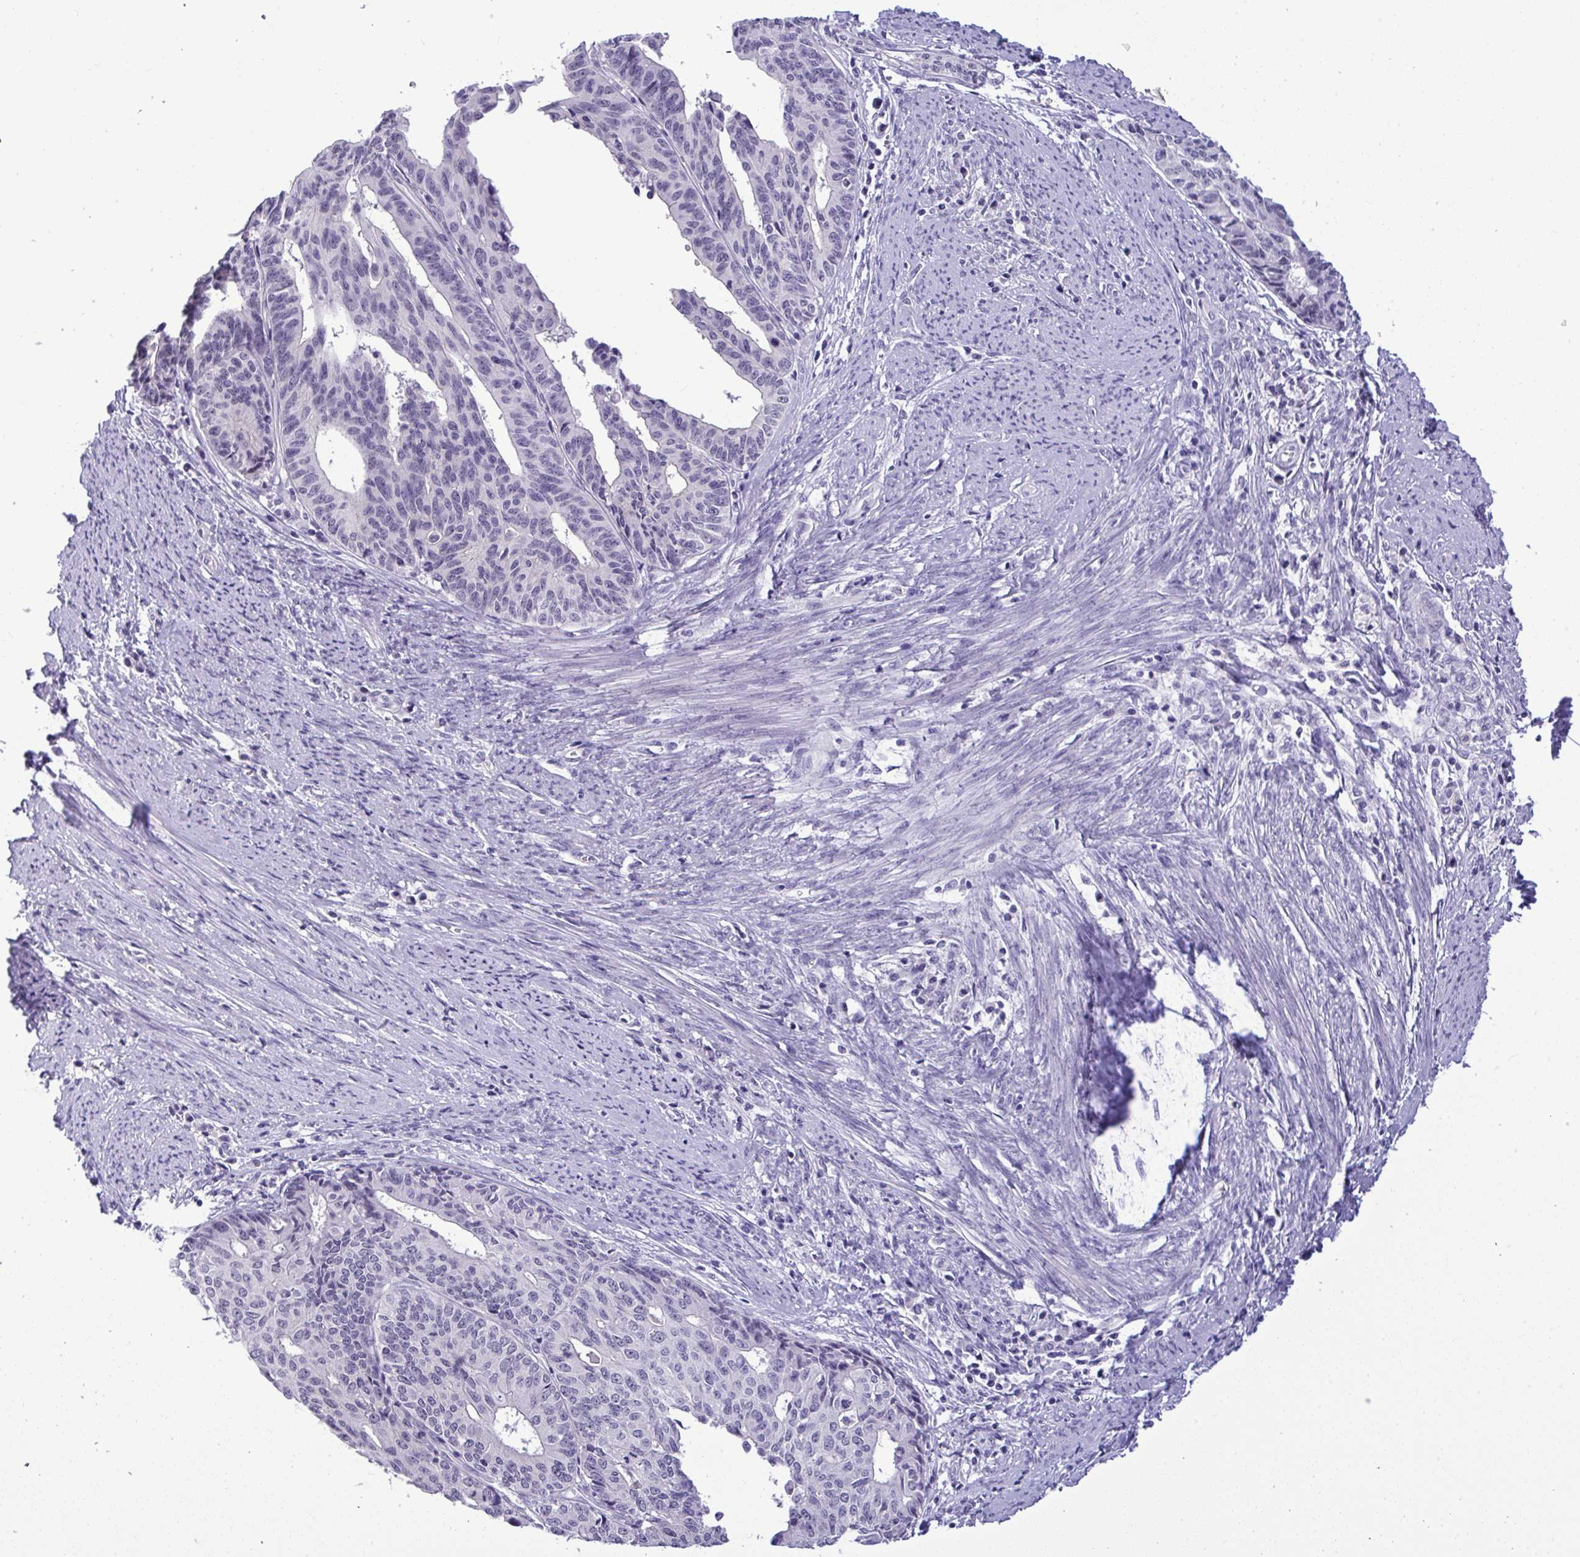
{"staining": {"intensity": "negative", "quantity": "none", "location": "none"}, "tissue": "endometrial cancer", "cell_type": "Tumor cells", "image_type": "cancer", "snomed": [{"axis": "morphology", "description": "Adenocarcinoma, NOS"}, {"axis": "topography", "description": "Endometrium"}], "caption": "An immunohistochemistry (IHC) micrograph of endometrial cancer is shown. There is no staining in tumor cells of endometrial cancer.", "gene": "YBX2", "patient": {"sex": "female", "age": 65}}